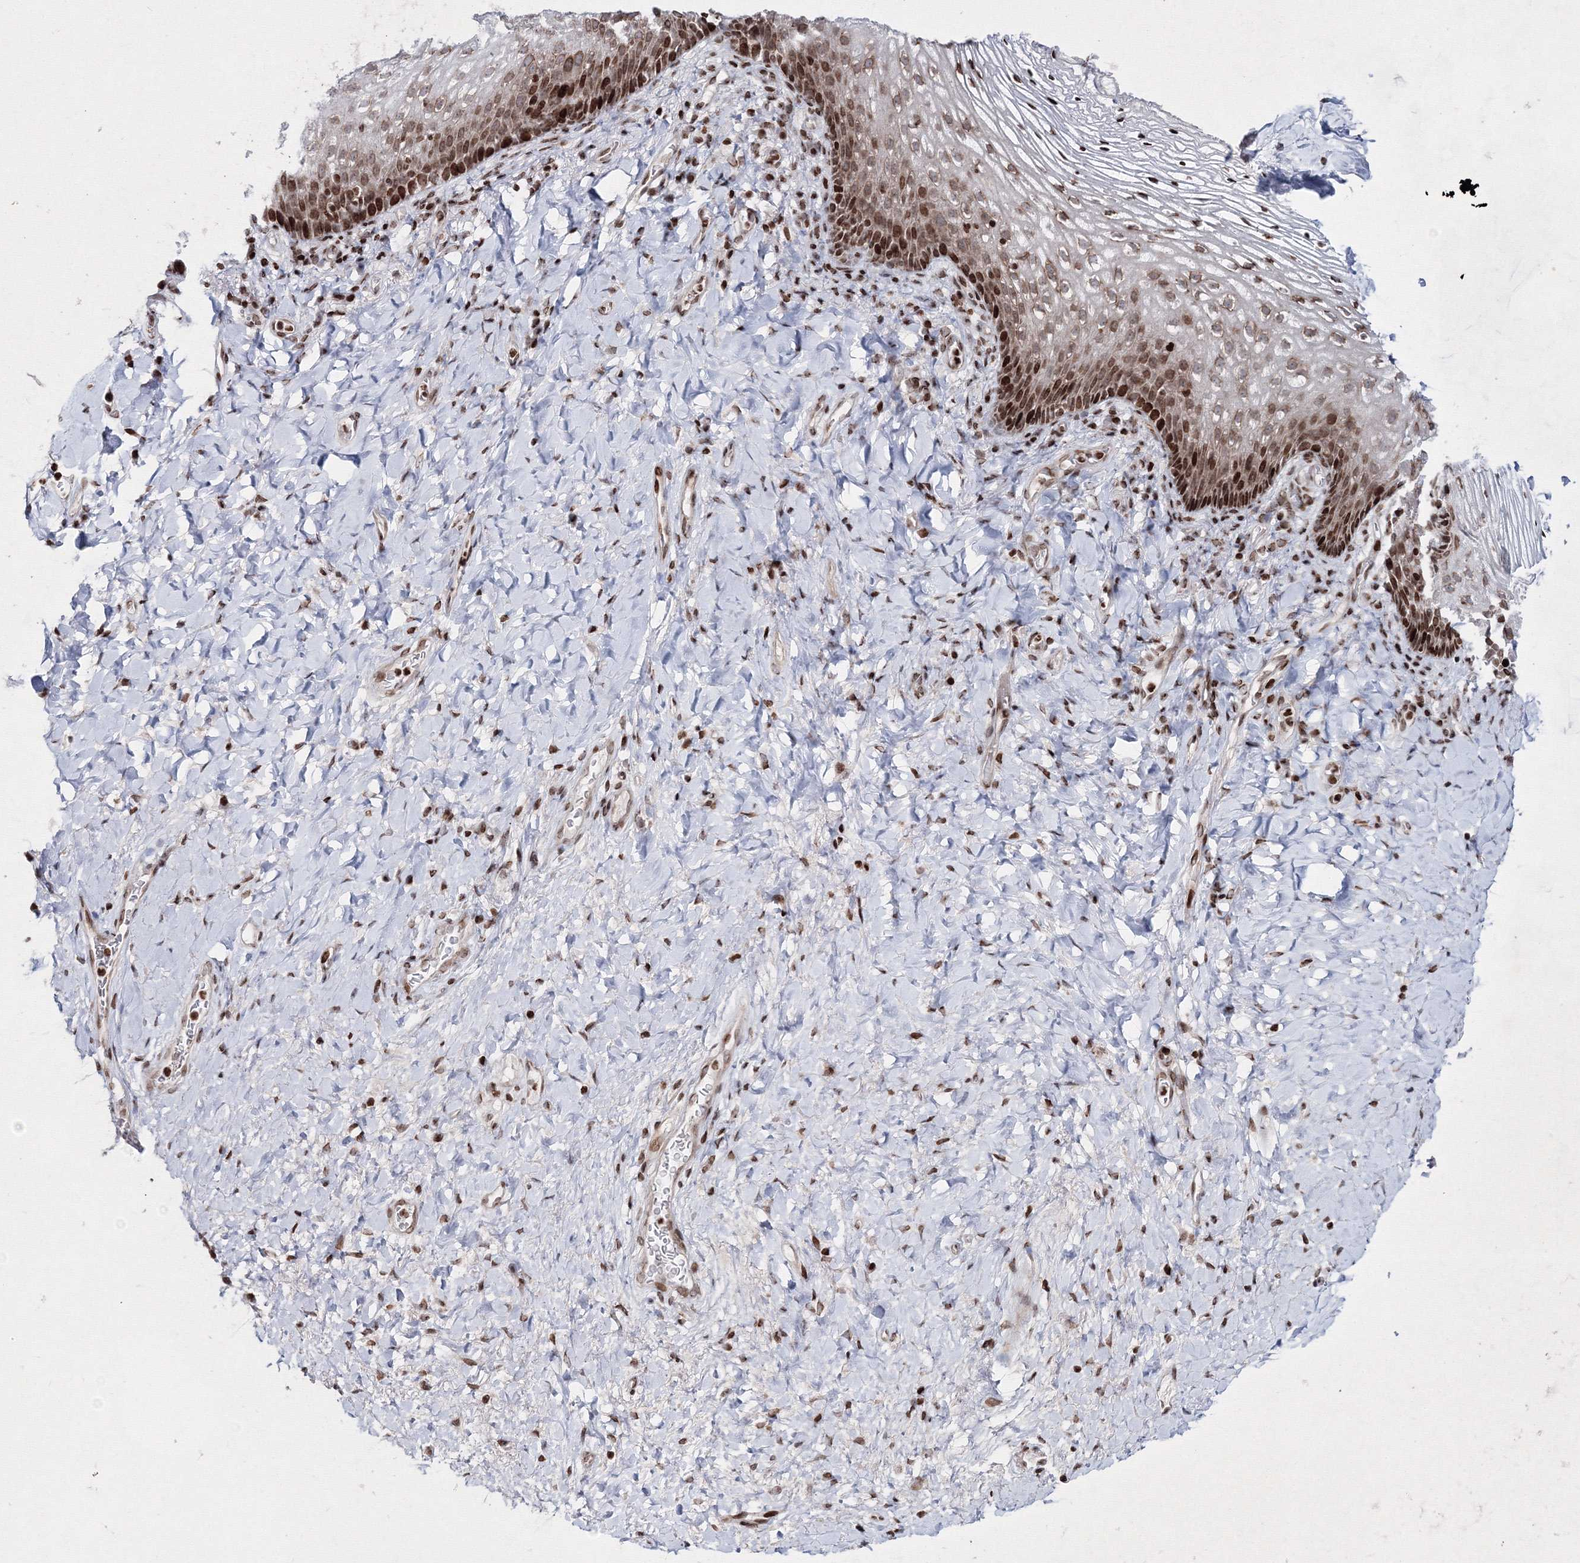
{"staining": {"intensity": "moderate", "quantity": ">75%", "location": "nuclear"}, "tissue": "vagina", "cell_type": "Squamous epithelial cells", "image_type": "normal", "snomed": [{"axis": "morphology", "description": "Normal tissue, NOS"}, {"axis": "topography", "description": "Vagina"}], "caption": "Immunohistochemistry (IHC) image of normal vagina: vagina stained using immunohistochemistry demonstrates medium levels of moderate protein expression localized specifically in the nuclear of squamous epithelial cells, appearing as a nuclear brown color.", "gene": "SMIM29", "patient": {"sex": "female", "age": 60}}